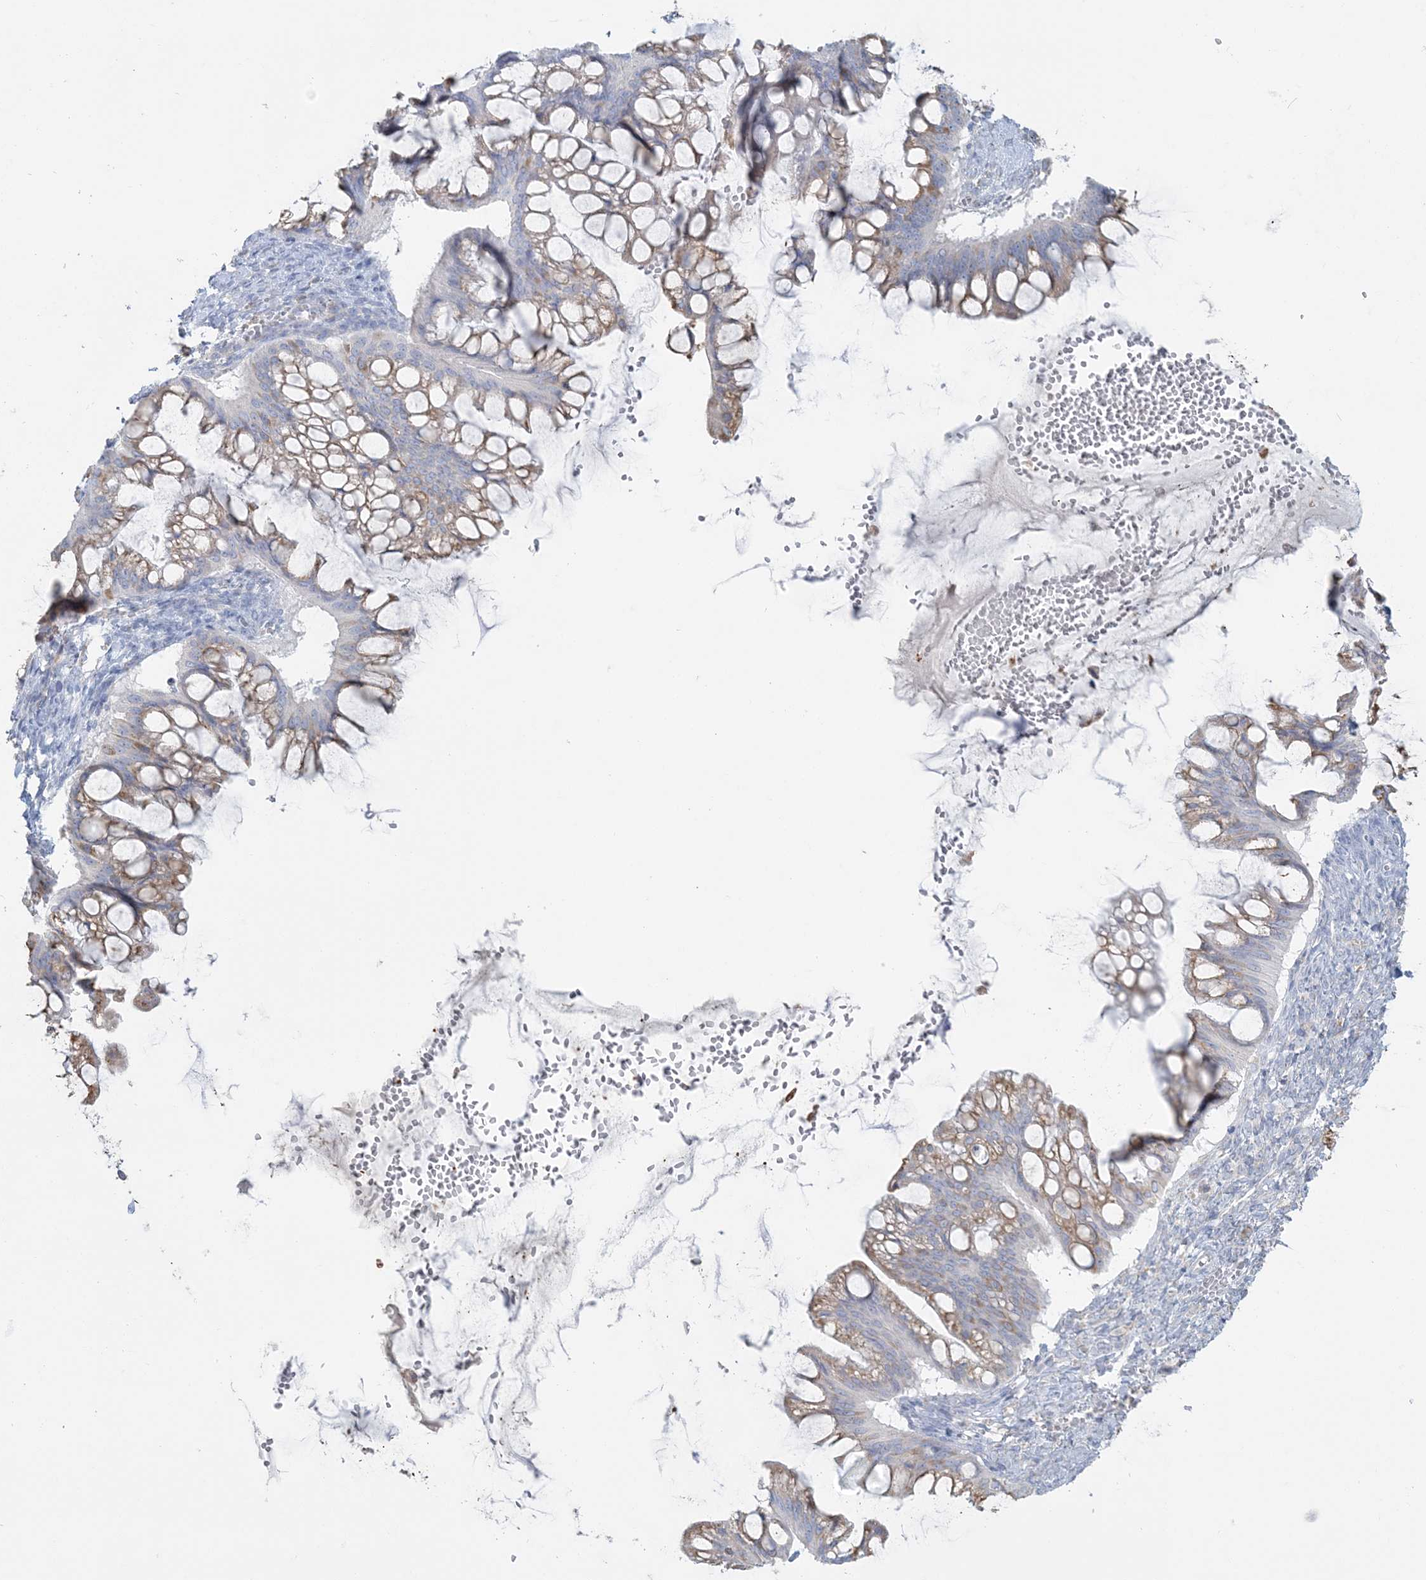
{"staining": {"intensity": "moderate", "quantity": "<25%", "location": "cytoplasmic/membranous"}, "tissue": "ovarian cancer", "cell_type": "Tumor cells", "image_type": "cancer", "snomed": [{"axis": "morphology", "description": "Cystadenocarcinoma, mucinous, NOS"}, {"axis": "topography", "description": "Ovary"}], "caption": "Immunohistochemistry (IHC) (DAB) staining of human mucinous cystadenocarcinoma (ovarian) reveals moderate cytoplasmic/membranous protein positivity in approximately <25% of tumor cells. The protein of interest is shown in brown color, while the nuclei are stained blue.", "gene": "TBC1D5", "patient": {"sex": "female", "age": 73}}